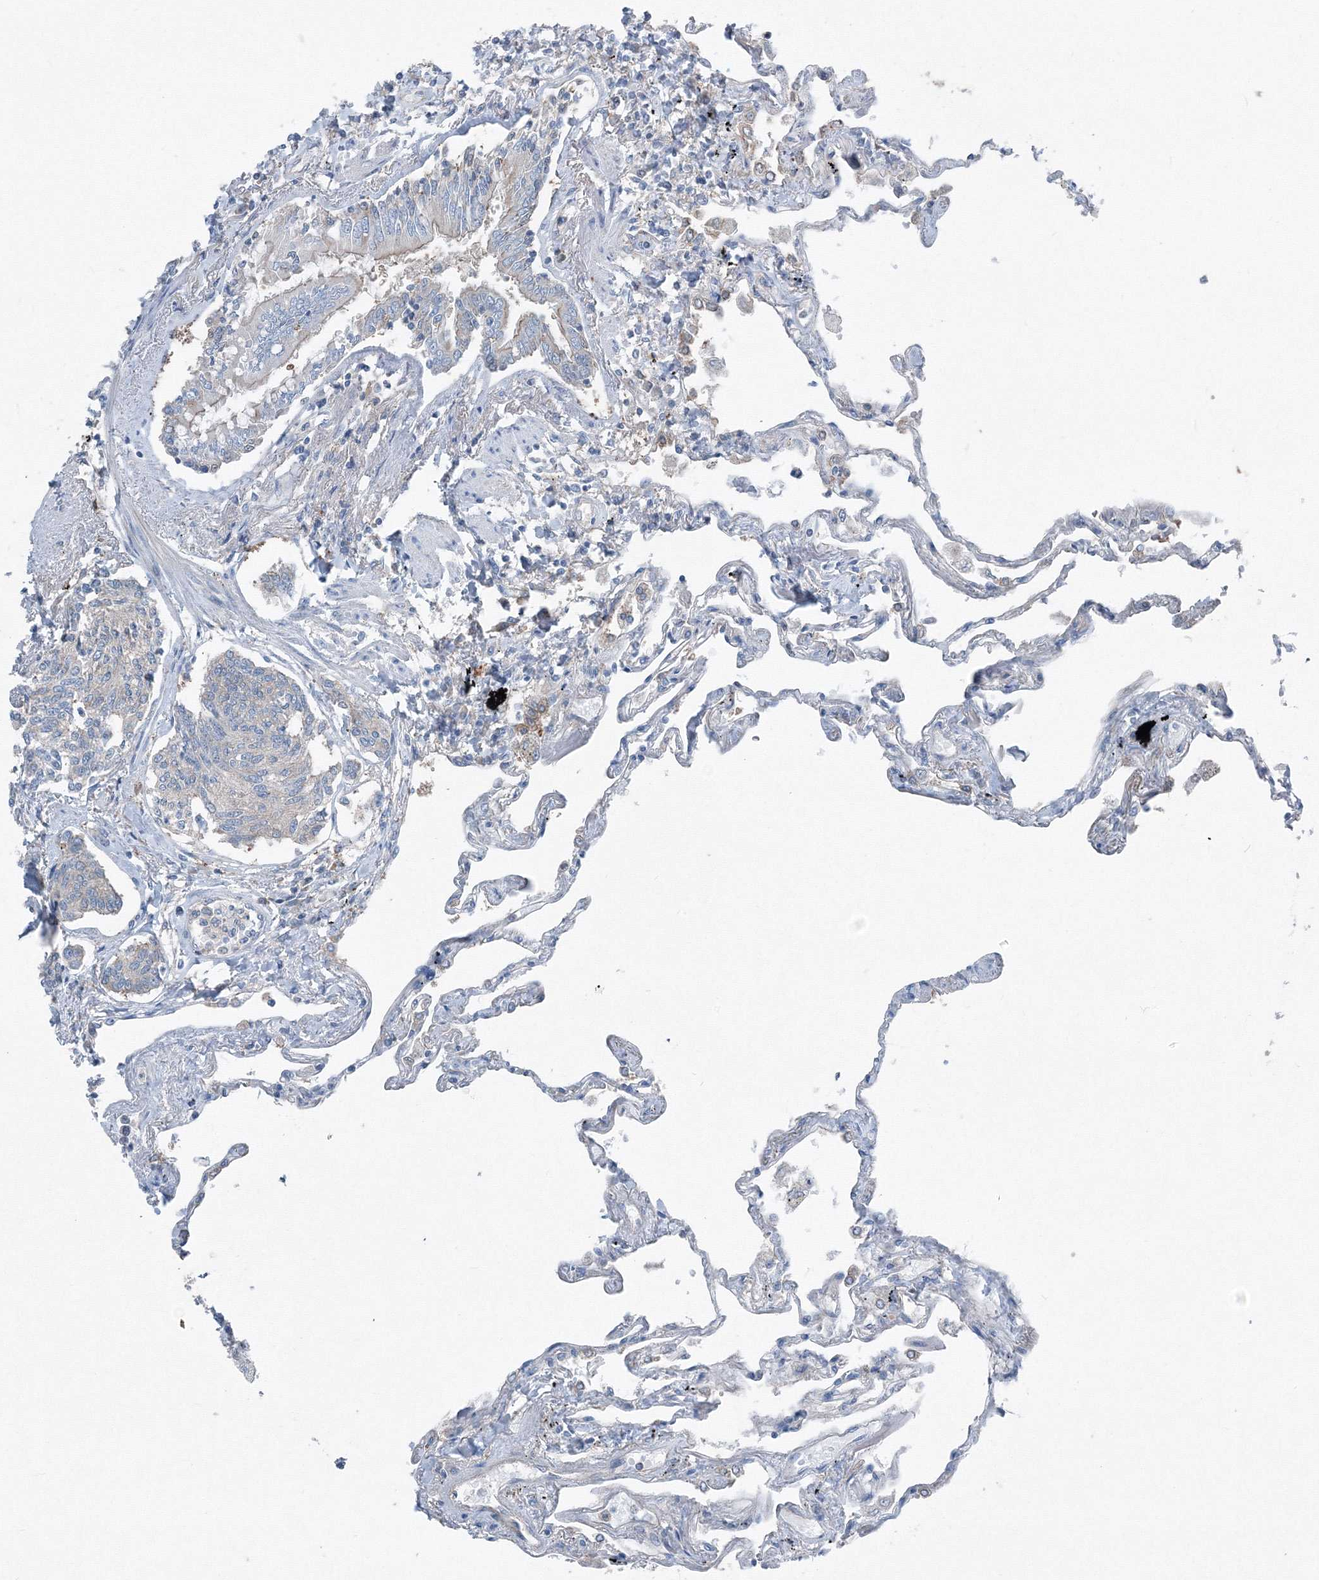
{"staining": {"intensity": "negative", "quantity": "none", "location": "none"}, "tissue": "lung", "cell_type": "Alveolar cells", "image_type": "normal", "snomed": [{"axis": "morphology", "description": "Normal tissue, NOS"}, {"axis": "topography", "description": "Lung"}], "caption": "The IHC photomicrograph has no significant staining in alveolar cells of lung.", "gene": "TPRKB", "patient": {"sex": "female", "age": 67}}